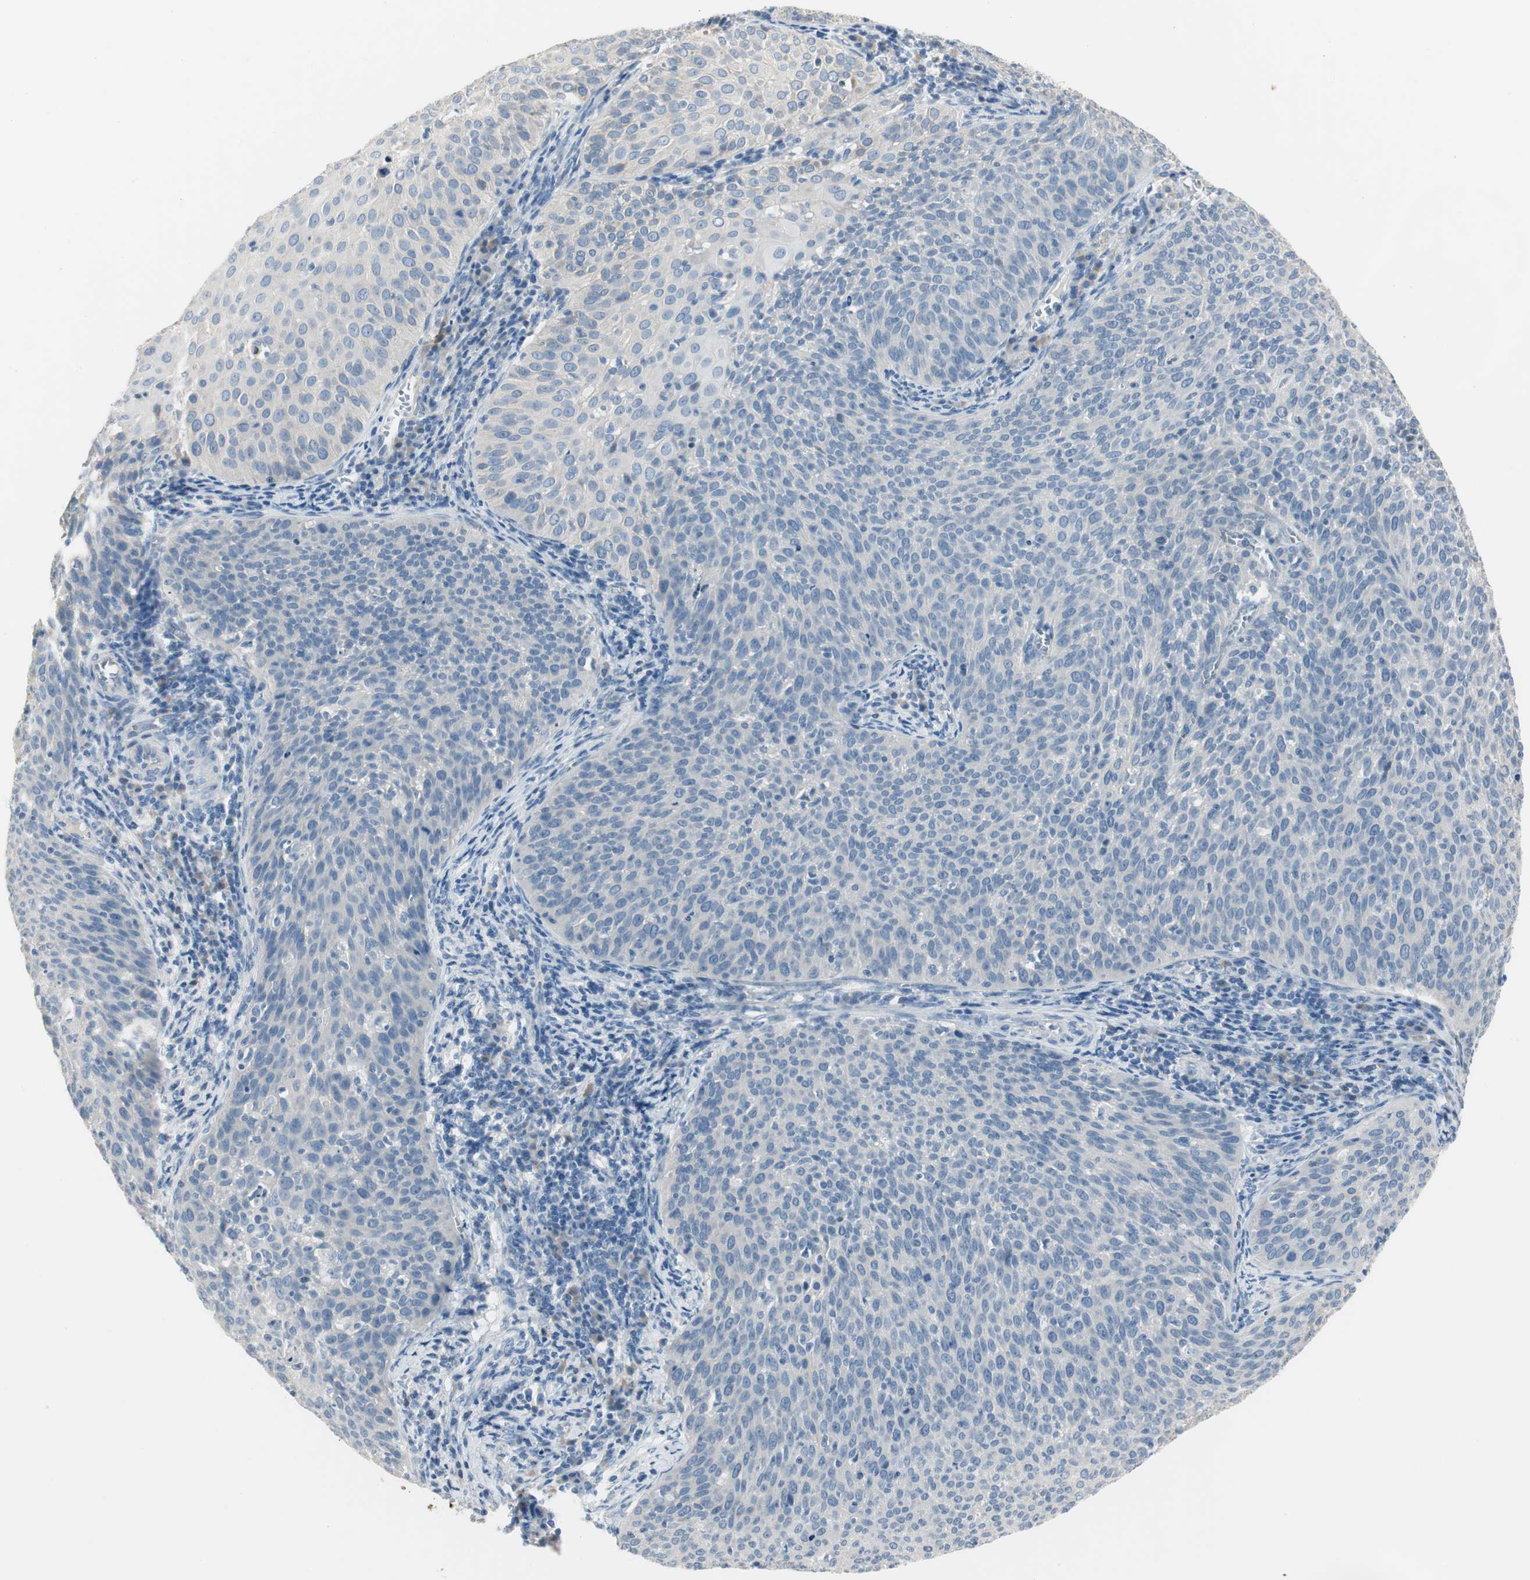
{"staining": {"intensity": "negative", "quantity": "none", "location": "none"}, "tissue": "cervical cancer", "cell_type": "Tumor cells", "image_type": "cancer", "snomed": [{"axis": "morphology", "description": "Squamous cell carcinoma, NOS"}, {"axis": "topography", "description": "Cervix"}], "caption": "Micrograph shows no protein staining in tumor cells of cervical squamous cell carcinoma tissue. (Stains: DAB immunohistochemistry (IHC) with hematoxylin counter stain, Microscopy: brightfield microscopy at high magnification).", "gene": "SPINK4", "patient": {"sex": "female", "age": 38}}